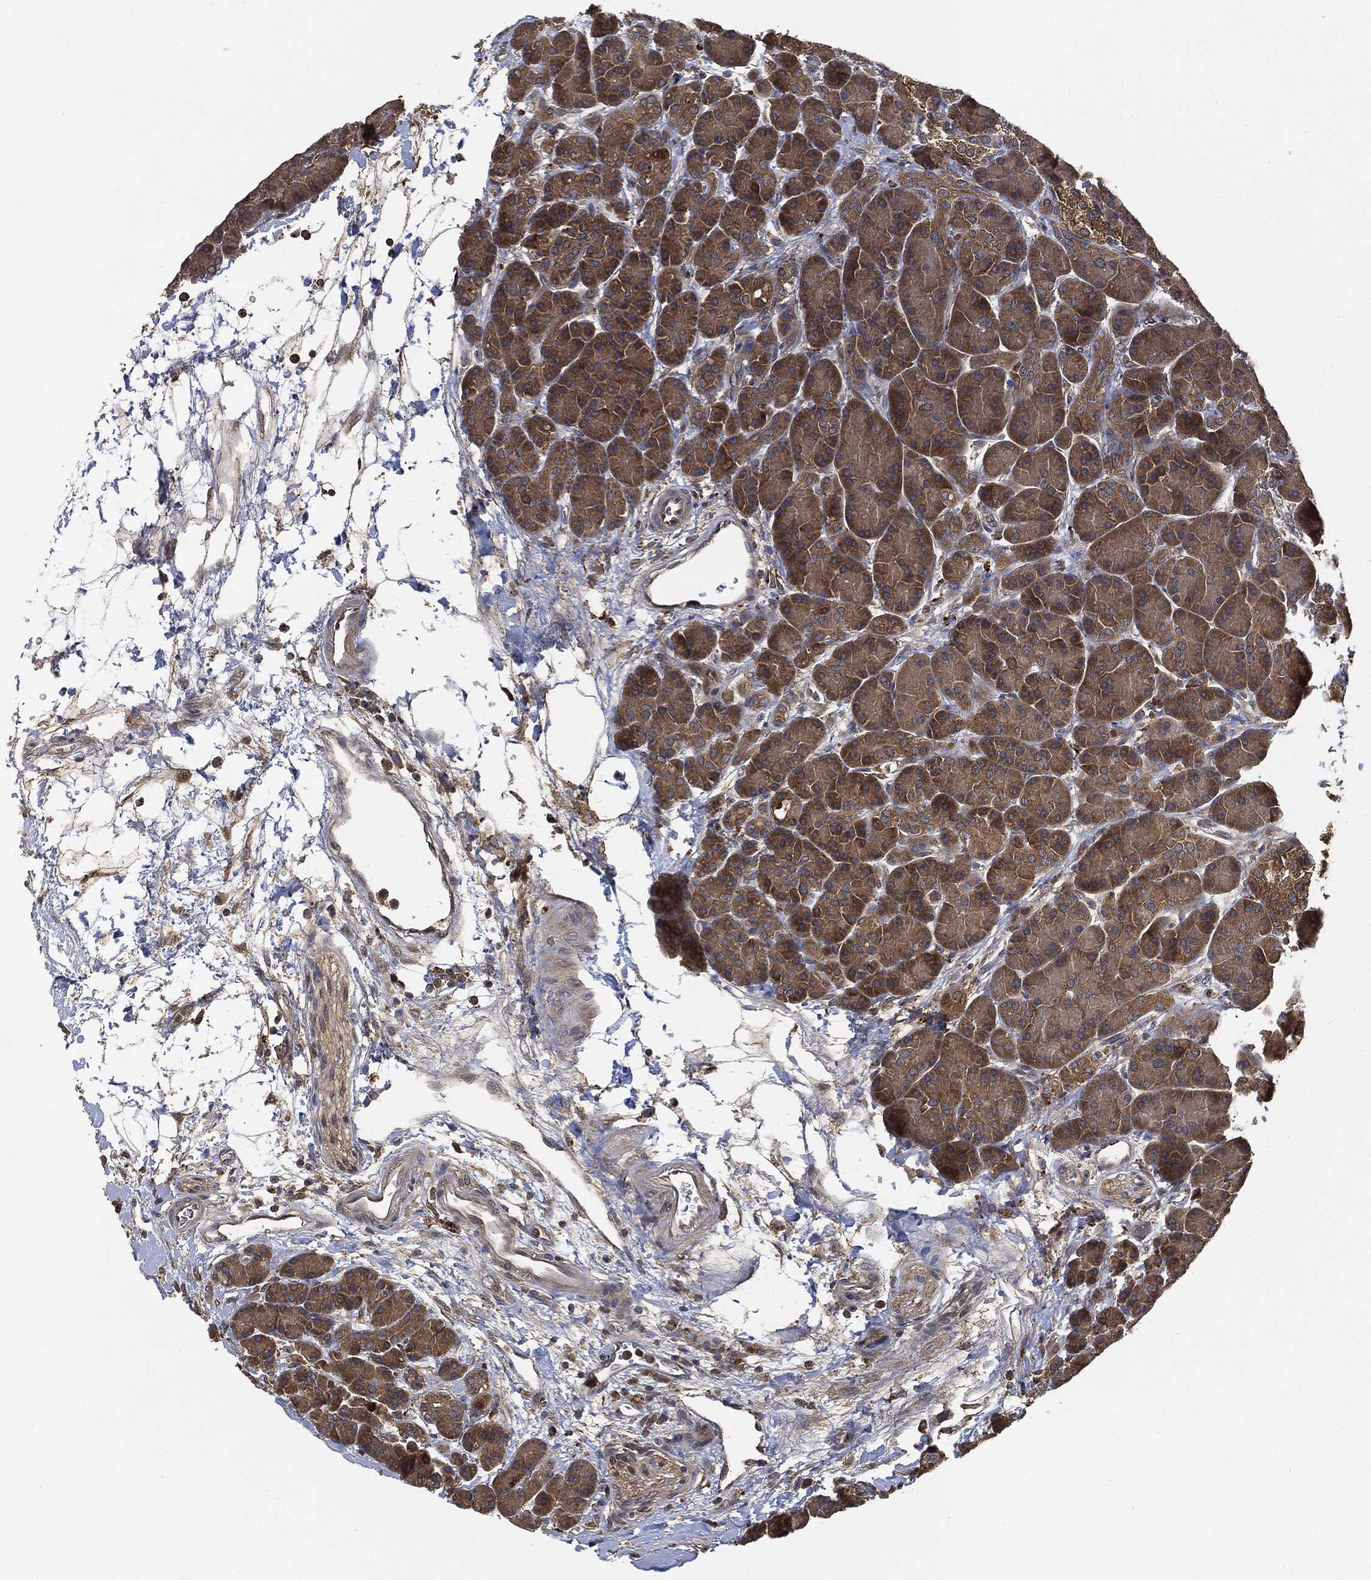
{"staining": {"intensity": "moderate", "quantity": ">75%", "location": "cytoplasmic/membranous"}, "tissue": "pancreas", "cell_type": "Exocrine glandular cells", "image_type": "normal", "snomed": [{"axis": "morphology", "description": "Normal tissue, NOS"}, {"axis": "topography", "description": "Pancreas"}], "caption": "Brown immunohistochemical staining in benign pancreas exhibits moderate cytoplasmic/membranous positivity in about >75% of exocrine glandular cells. The staining was performed using DAB, with brown indicating positive protein expression. Nuclei are stained blue with hematoxylin.", "gene": "BRAF", "patient": {"sex": "female", "age": 63}}